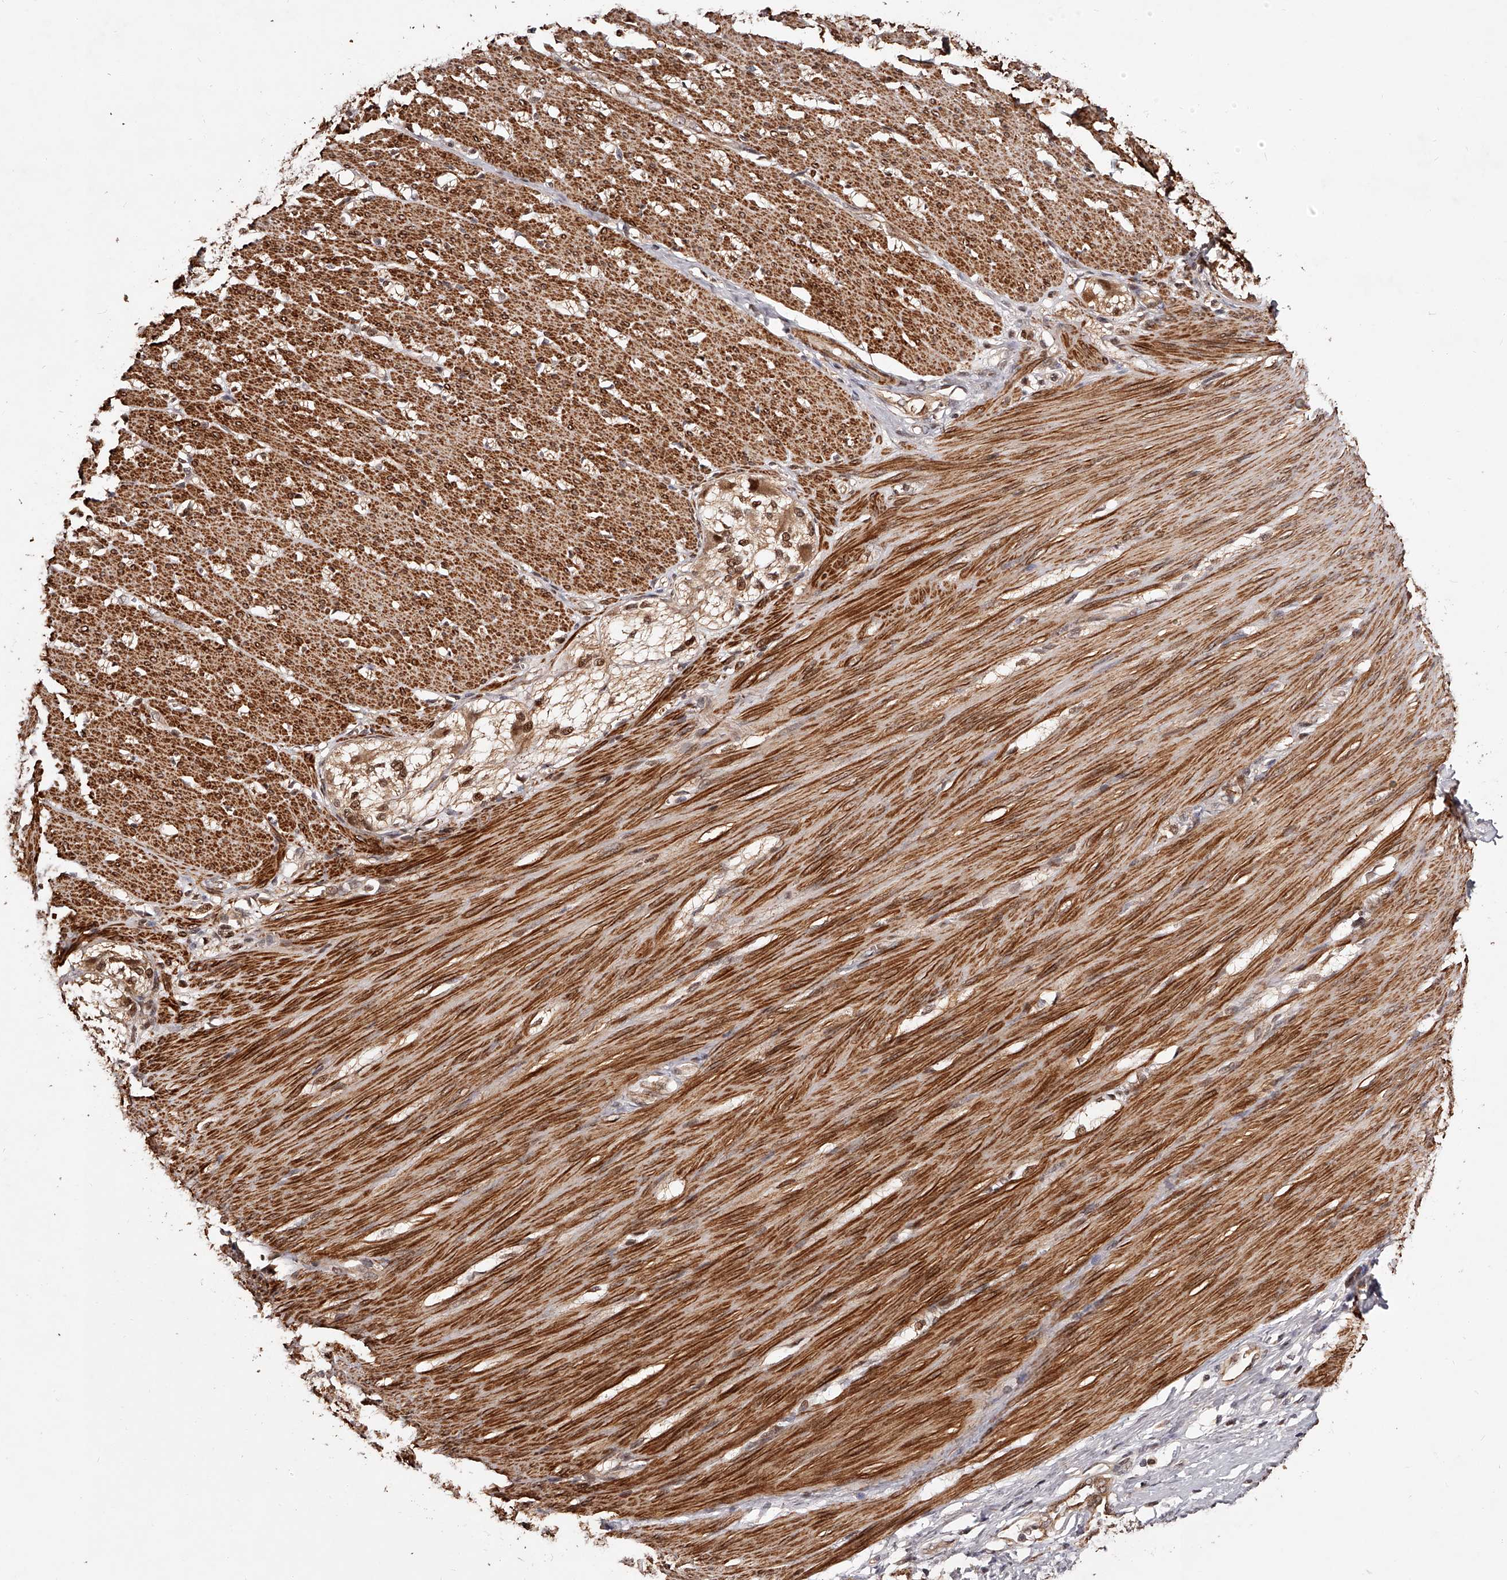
{"staining": {"intensity": "strong", "quantity": ">75%", "location": "cytoplasmic/membranous"}, "tissue": "smooth muscle", "cell_type": "Smooth muscle cells", "image_type": "normal", "snomed": [{"axis": "morphology", "description": "Normal tissue, NOS"}, {"axis": "morphology", "description": "Adenocarcinoma, NOS"}, {"axis": "topography", "description": "Colon"}, {"axis": "topography", "description": "Peripheral nerve tissue"}], "caption": "A high amount of strong cytoplasmic/membranous staining is seen in about >75% of smooth muscle cells in unremarkable smooth muscle.", "gene": "CUL7", "patient": {"sex": "male", "age": 14}}